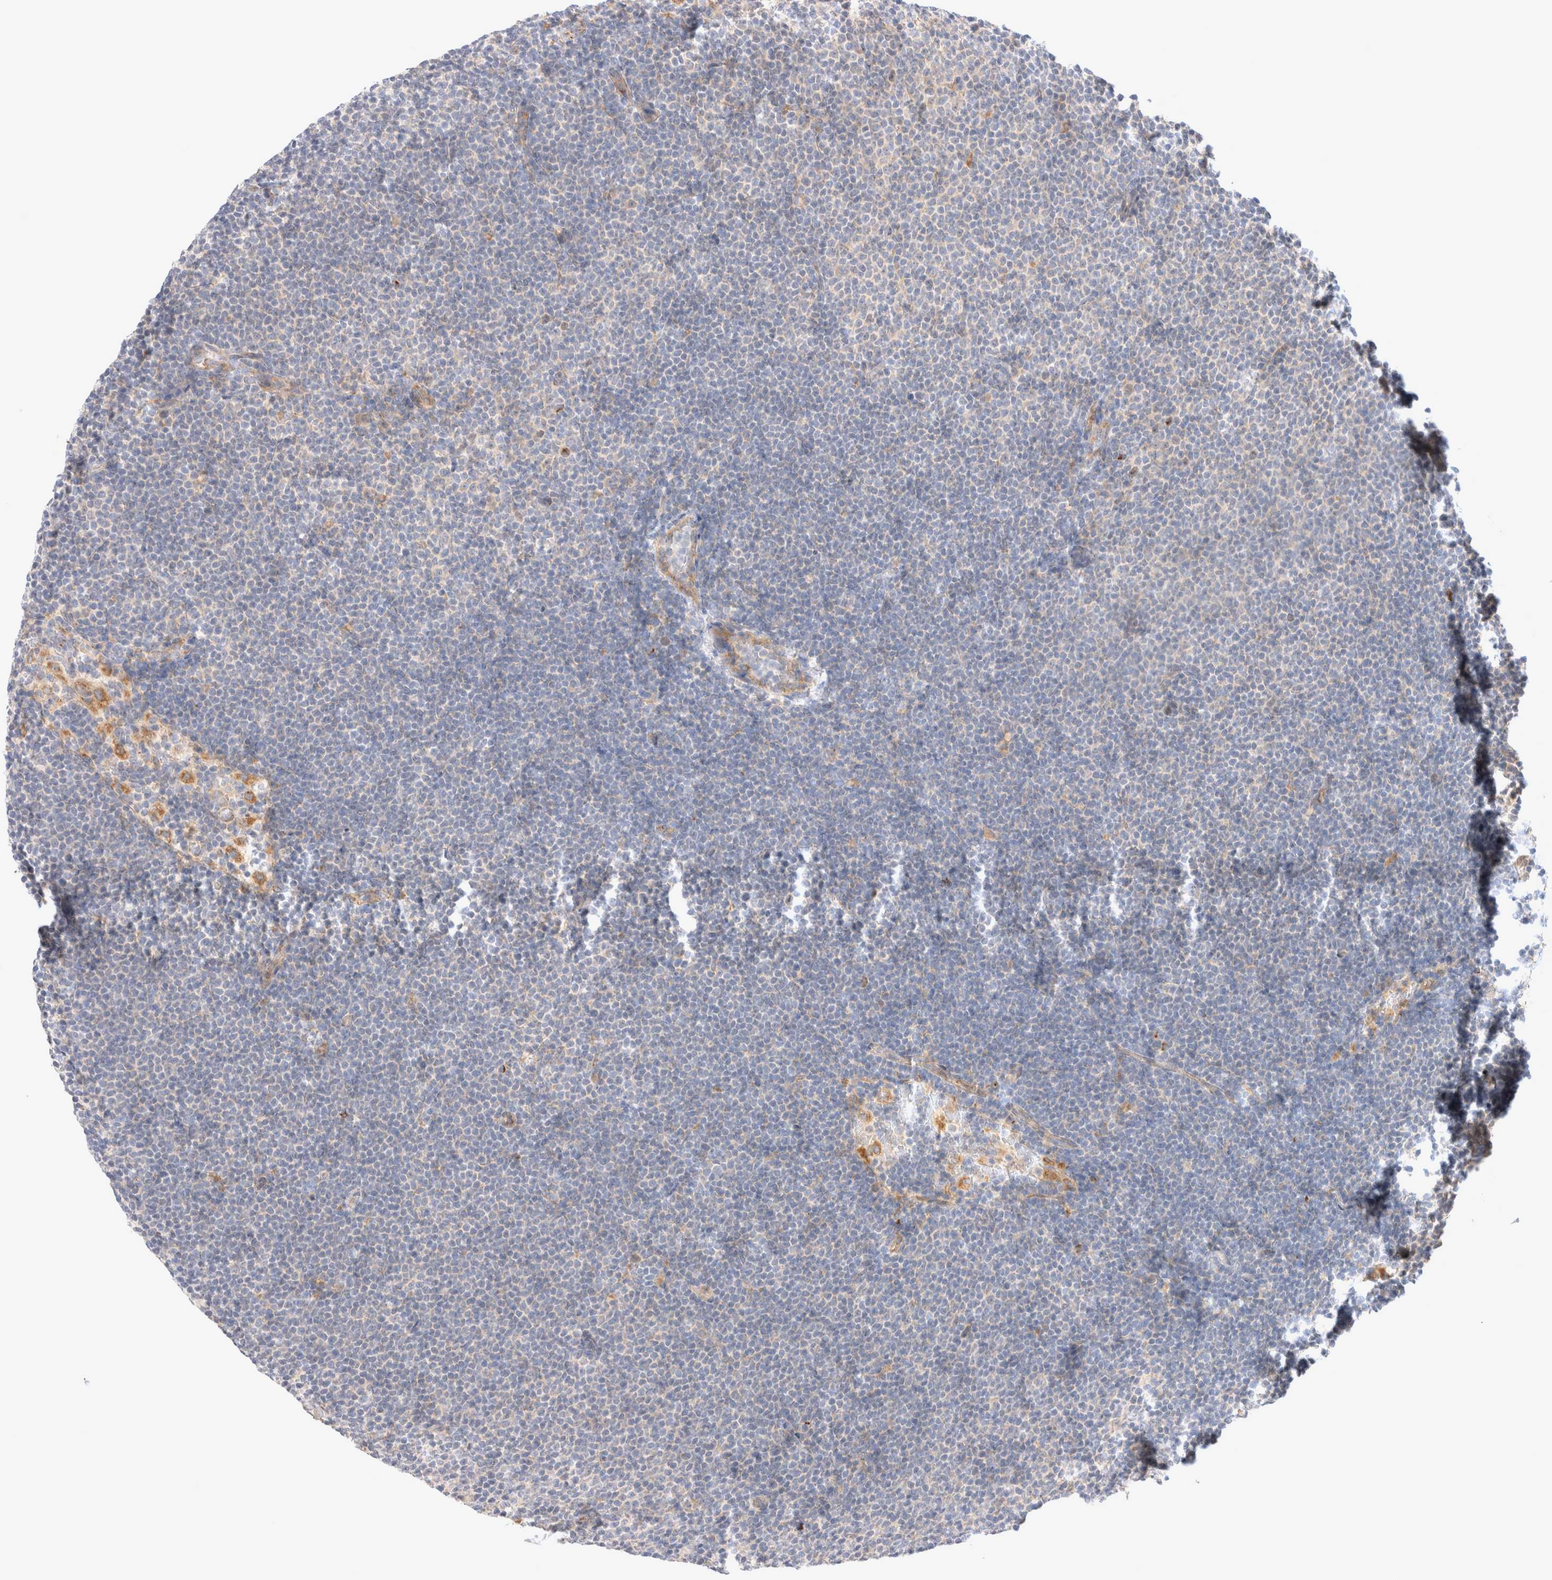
{"staining": {"intensity": "negative", "quantity": "none", "location": "none"}, "tissue": "lymphoma", "cell_type": "Tumor cells", "image_type": "cancer", "snomed": [{"axis": "morphology", "description": "Malignant lymphoma, non-Hodgkin's type, Low grade"}, {"axis": "topography", "description": "Lymph node"}], "caption": "This is an immunohistochemistry image of human low-grade malignant lymphoma, non-Hodgkin's type. There is no expression in tumor cells.", "gene": "NPC1", "patient": {"sex": "female", "age": 53}}